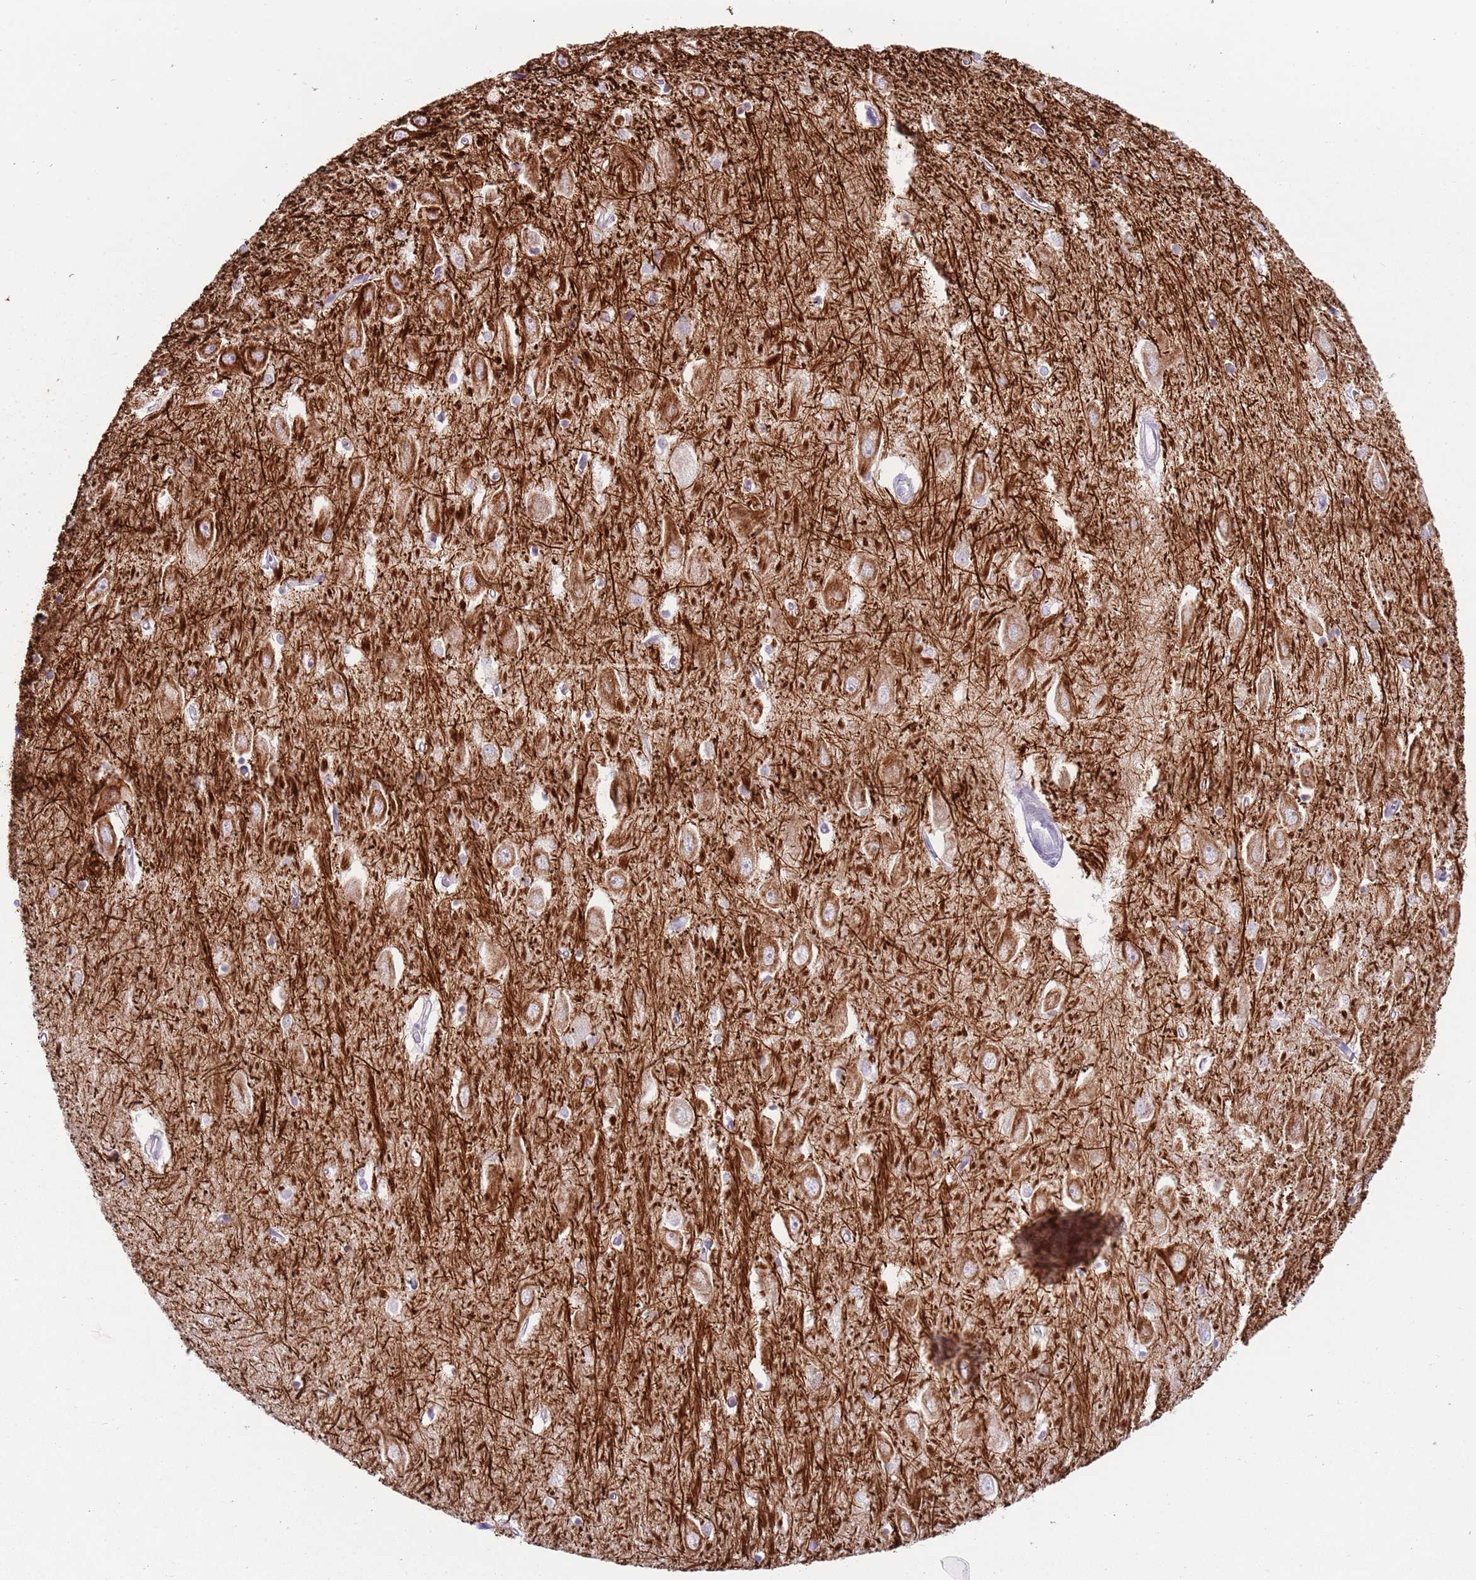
{"staining": {"intensity": "moderate", "quantity": "<25%", "location": "cytoplasmic/membranous"}, "tissue": "hippocampus", "cell_type": "Glial cells", "image_type": "normal", "snomed": [{"axis": "morphology", "description": "Normal tissue, NOS"}, {"axis": "topography", "description": "Hippocampus"}], "caption": "An IHC photomicrograph of unremarkable tissue is shown. Protein staining in brown shows moderate cytoplasmic/membranous positivity in hippocampus within glial cells. (DAB (3,3'-diaminobenzidine) = brown stain, brightfield microscopy at high magnification).", "gene": "C2CD3", "patient": {"sex": "female", "age": 64}}